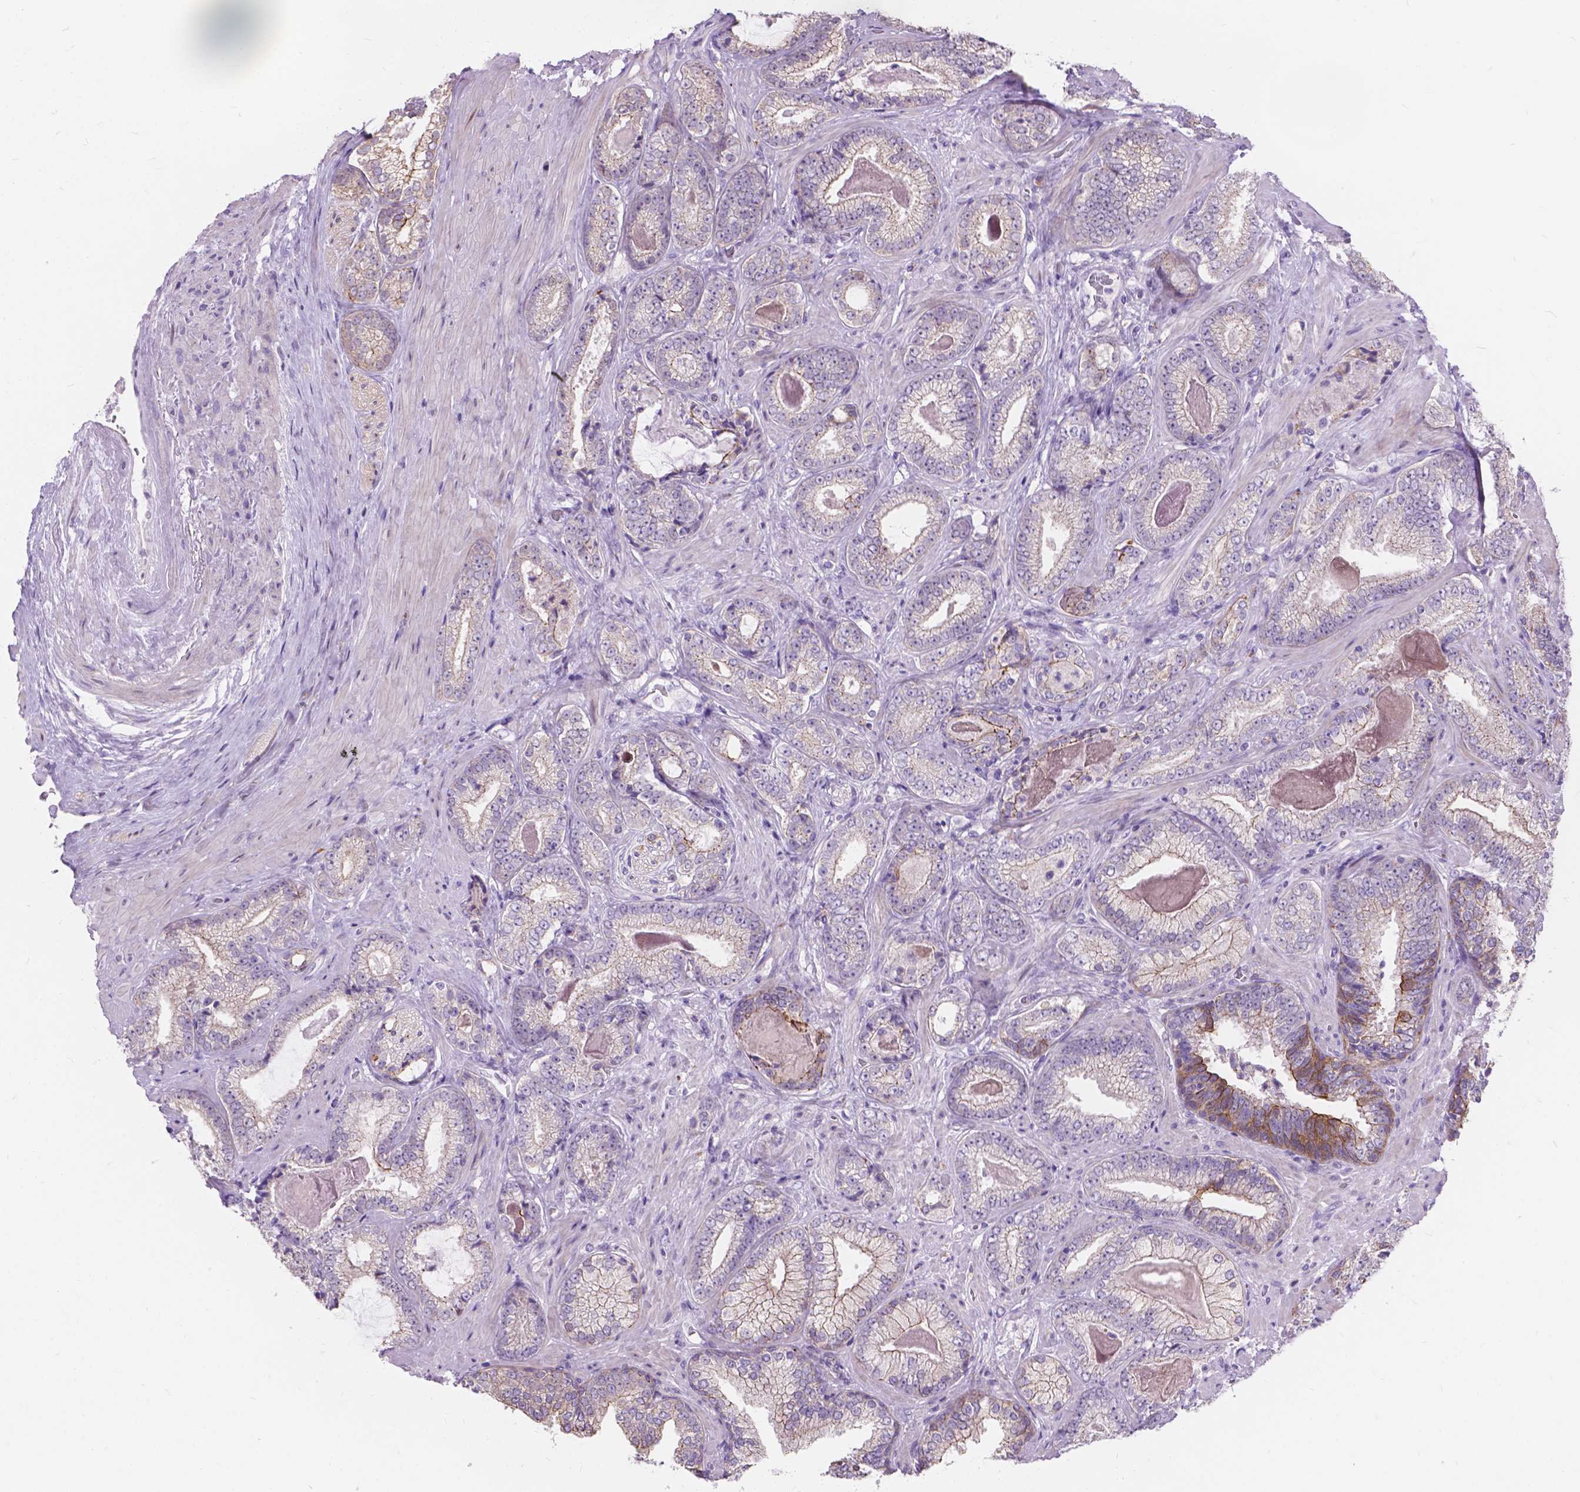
{"staining": {"intensity": "weak", "quantity": "25%-75%", "location": "cytoplasmic/membranous"}, "tissue": "prostate cancer", "cell_type": "Tumor cells", "image_type": "cancer", "snomed": [{"axis": "morphology", "description": "Adenocarcinoma, Low grade"}, {"axis": "topography", "description": "Prostate"}], "caption": "Immunohistochemical staining of human prostate cancer demonstrates low levels of weak cytoplasmic/membranous expression in approximately 25%-75% of tumor cells.", "gene": "MYH14", "patient": {"sex": "male", "age": 61}}